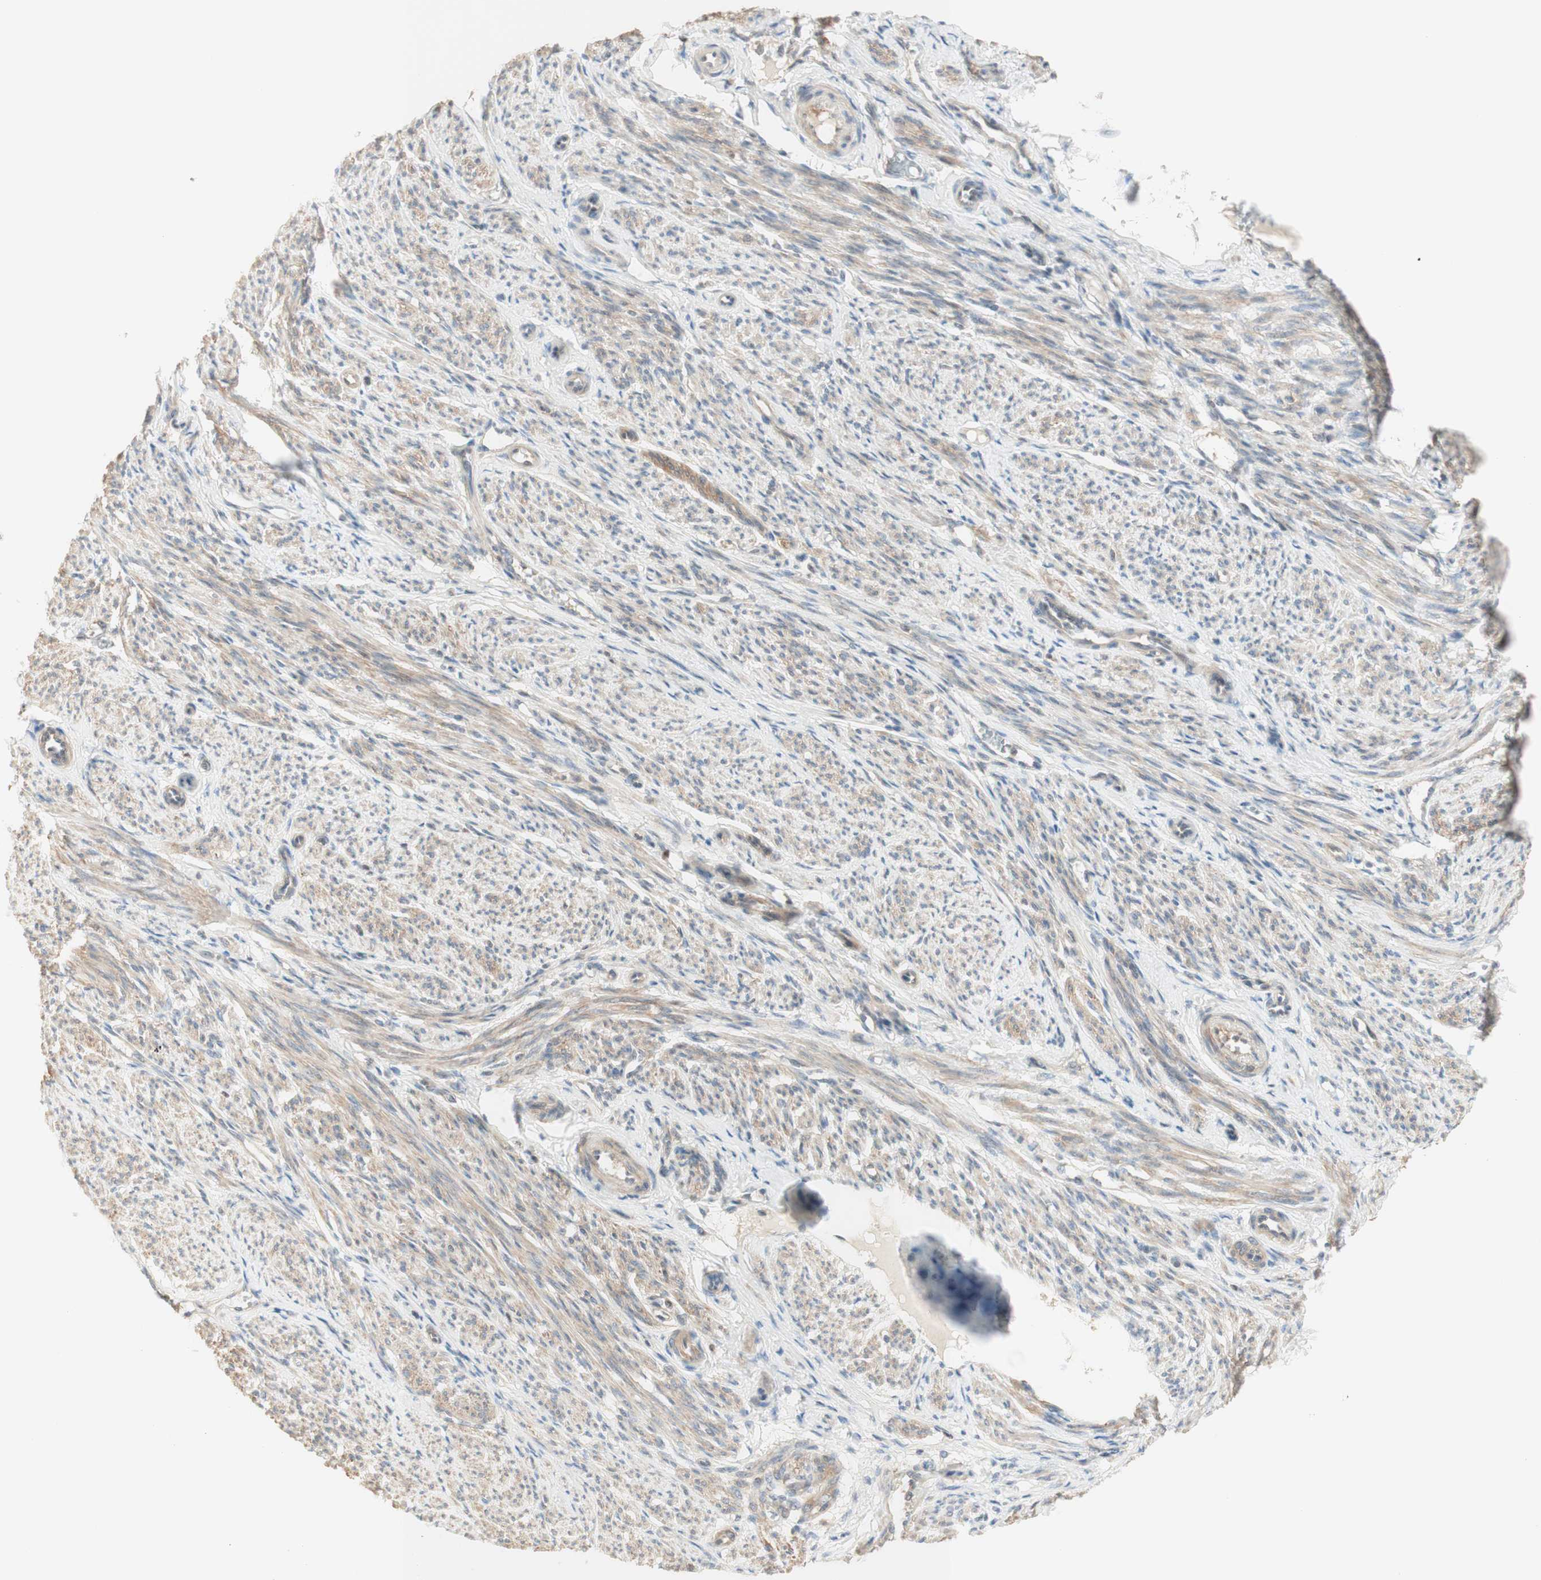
{"staining": {"intensity": "weak", "quantity": ">75%", "location": "cytoplasmic/membranous"}, "tissue": "smooth muscle", "cell_type": "Smooth muscle cells", "image_type": "normal", "snomed": [{"axis": "morphology", "description": "Normal tissue, NOS"}, {"axis": "topography", "description": "Smooth muscle"}], "caption": "IHC histopathology image of unremarkable smooth muscle stained for a protein (brown), which exhibits low levels of weak cytoplasmic/membranous staining in approximately >75% of smooth muscle cells.", "gene": "RFNG", "patient": {"sex": "female", "age": 65}}